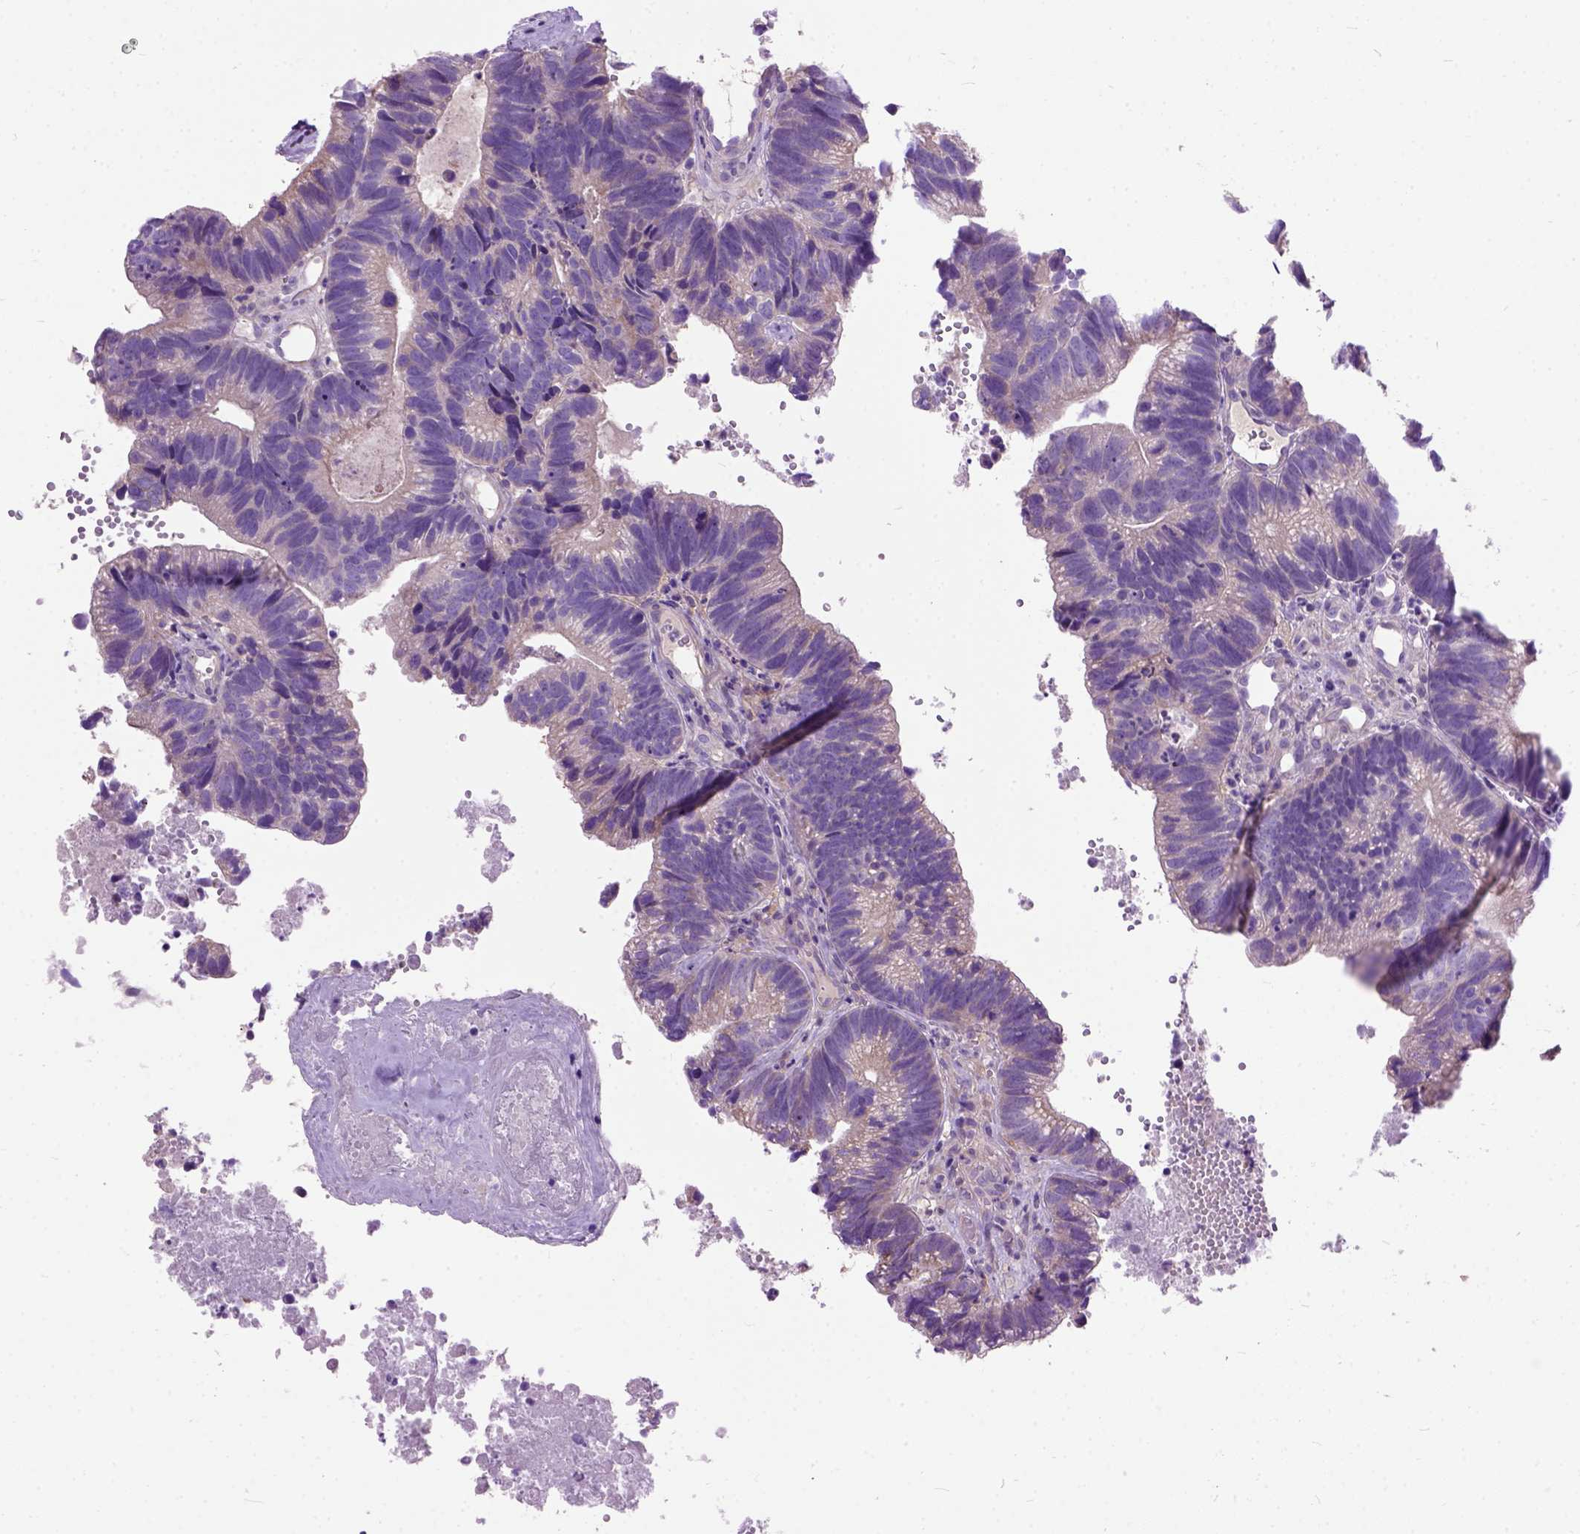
{"staining": {"intensity": "negative", "quantity": "none", "location": "none"}, "tissue": "head and neck cancer", "cell_type": "Tumor cells", "image_type": "cancer", "snomed": [{"axis": "morphology", "description": "Adenocarcinoma, NOS"}, {"axis": "topography", "description": "Head-Neck"}], "caption": "Histopathology image shows no protein expression in tumor cells of adenocarcinoma (head and neck) tissue.", "gene": "SEMA4F", "patient": {"sex": "male", "age": 62}}